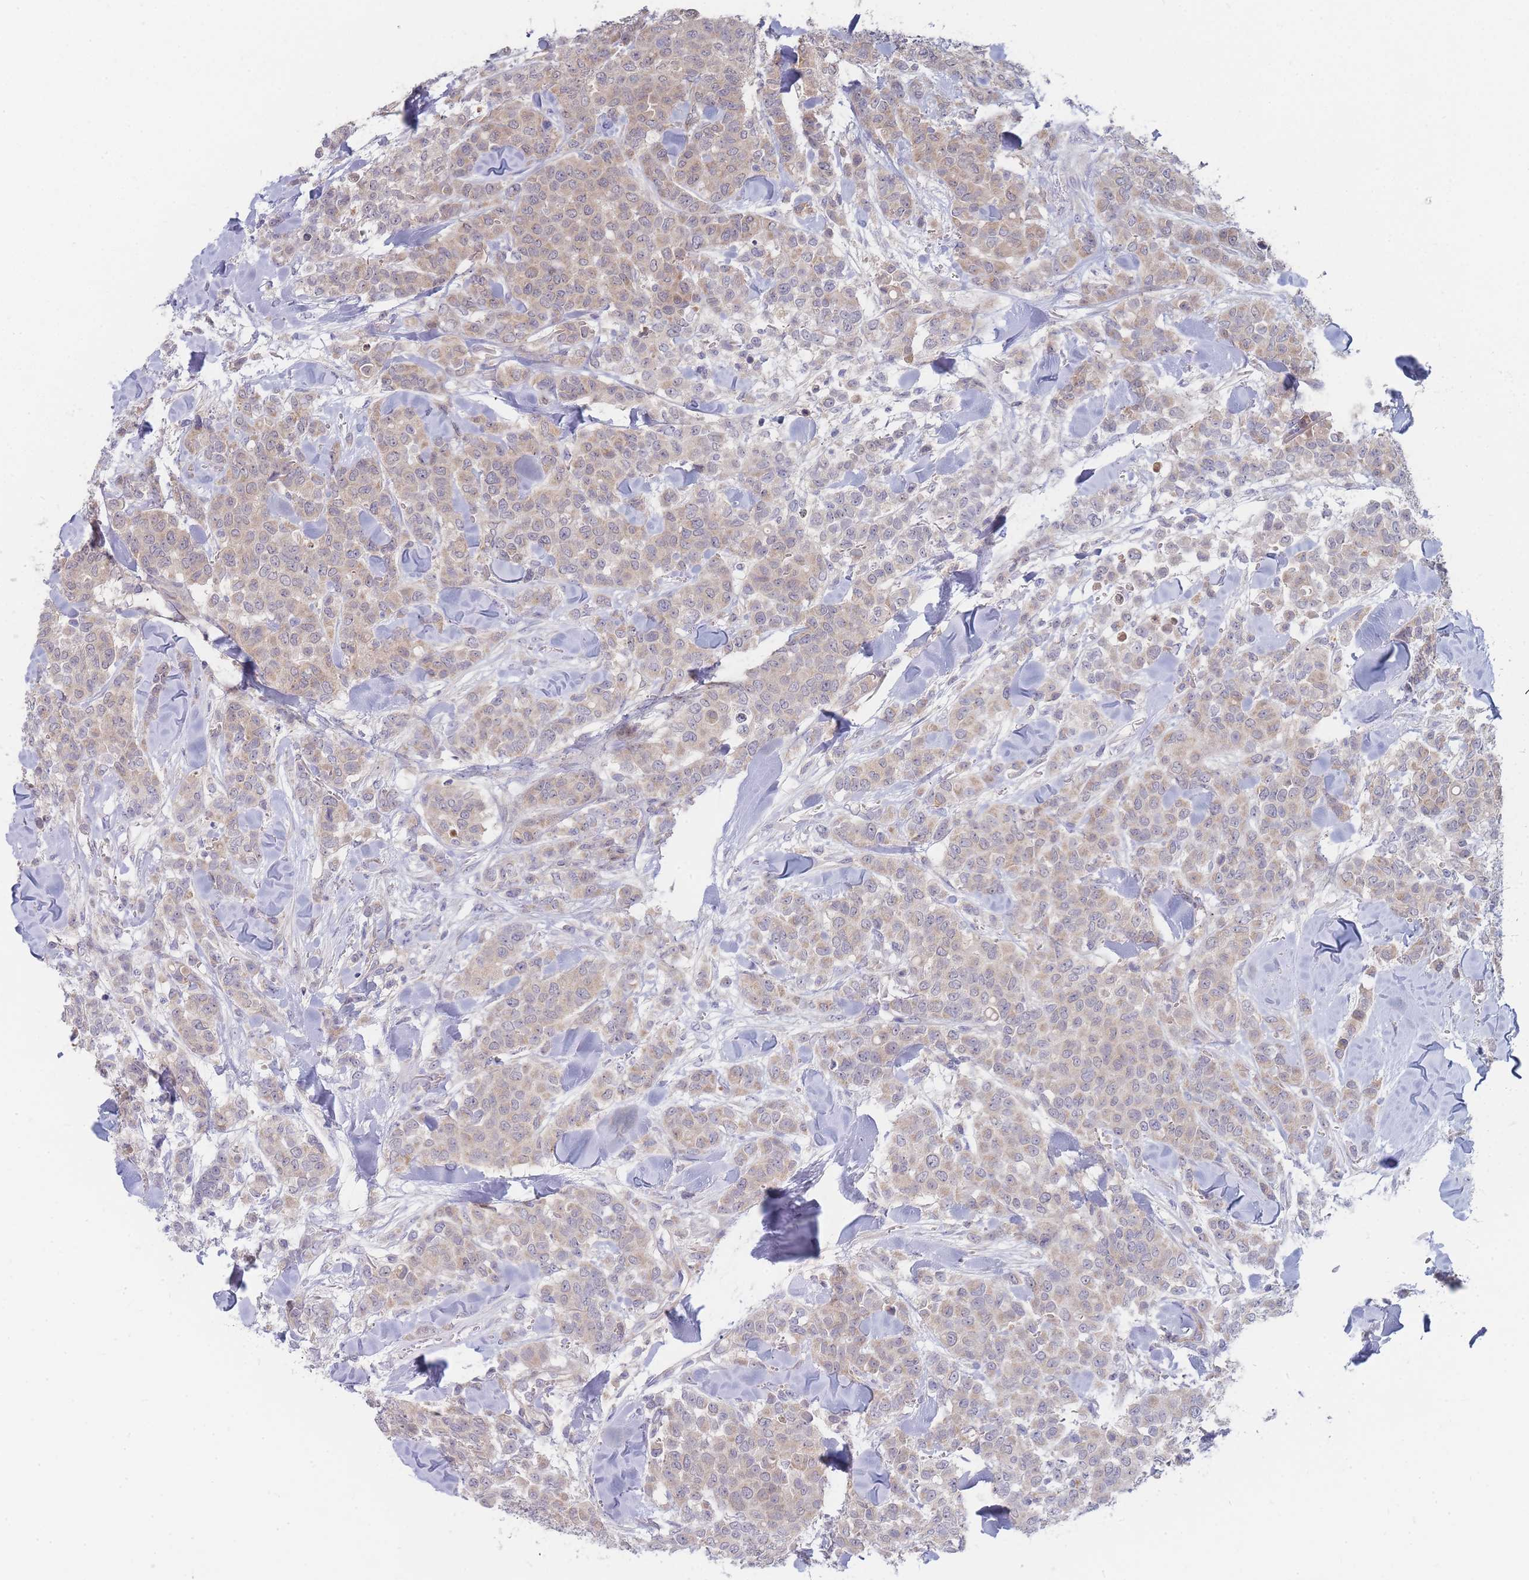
{"staining": {"intensity": "weak", "quantity": "25%-75%", "location": "cytoplasmic/membranous"}, "tissue": "breast cancer", "cell_type": "Tumor cells", "image_type": "cancer", "snomed": [{"axis": "morphology", "description": "Lobular carcinoma"}, {"axis": "topography", "description": "Breast"}], "caption": "Immunohistochemistry photomicrograph of human breast cancer (lobular carcinoma) stained for a protein (brown), which reveals low levels of weak cytoplasmic/membranous expression in approximately 25%-75% of tumor cells.", "gene": "NUB1", "patient": {"sex": "female", "age": 91}}